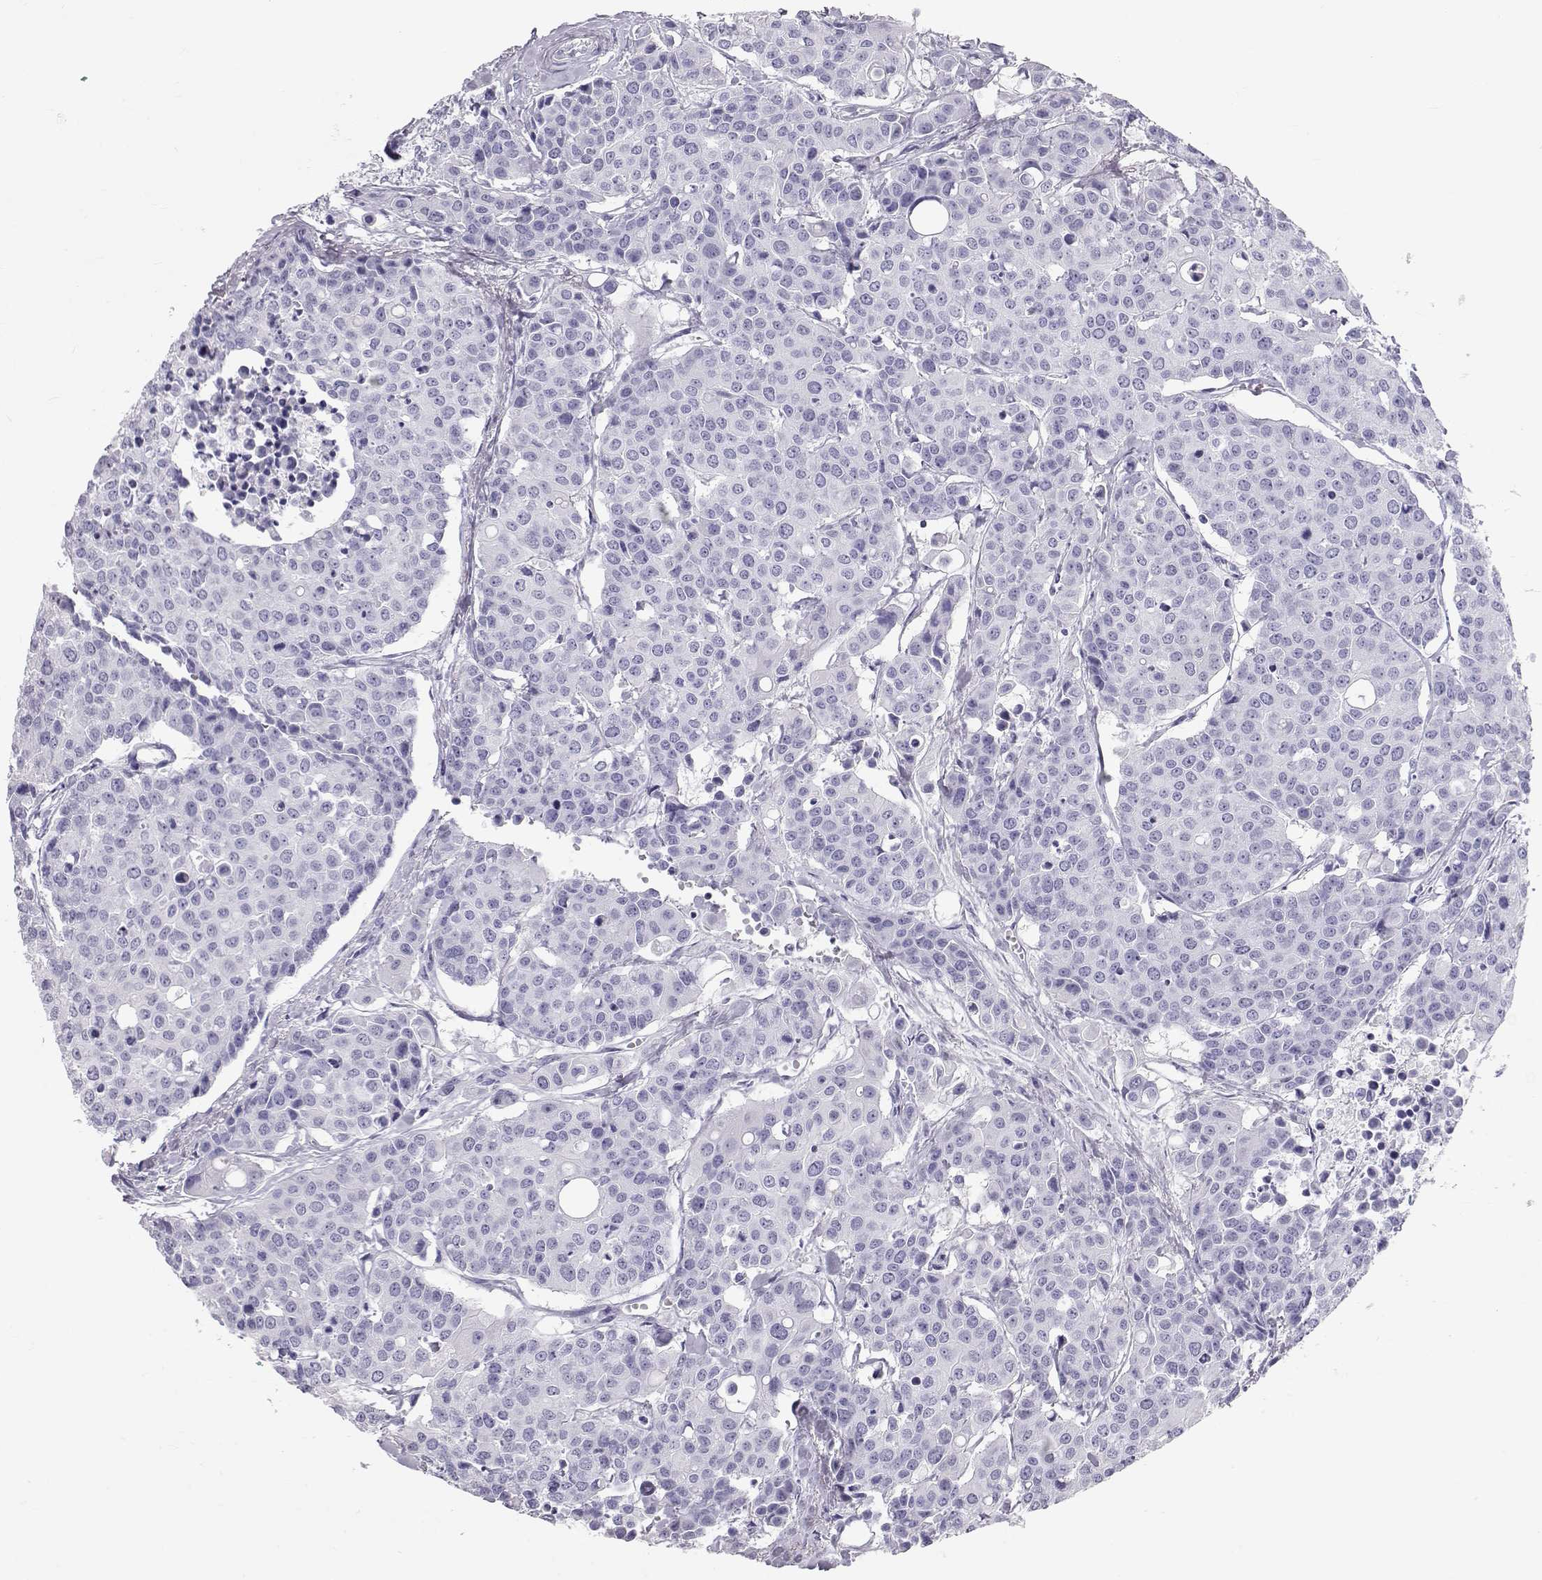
{"staining": {"intensity": "negative", "quantity": "none", "location": "none"}, "tissue": "carcinoid", "cell_type": "Tumor cells", "image_type": "cancer", "snomed": [{"axis": "morphology", "description": "Carcinoid, malignant, NOS"}, {"axis": "topography", "description": "Colon"}], "caption": "IHC of malignant carcinoid shows no expression in tumor cells.", "gene": "RD3", "patient": {"sex": "male", "age": 81}}